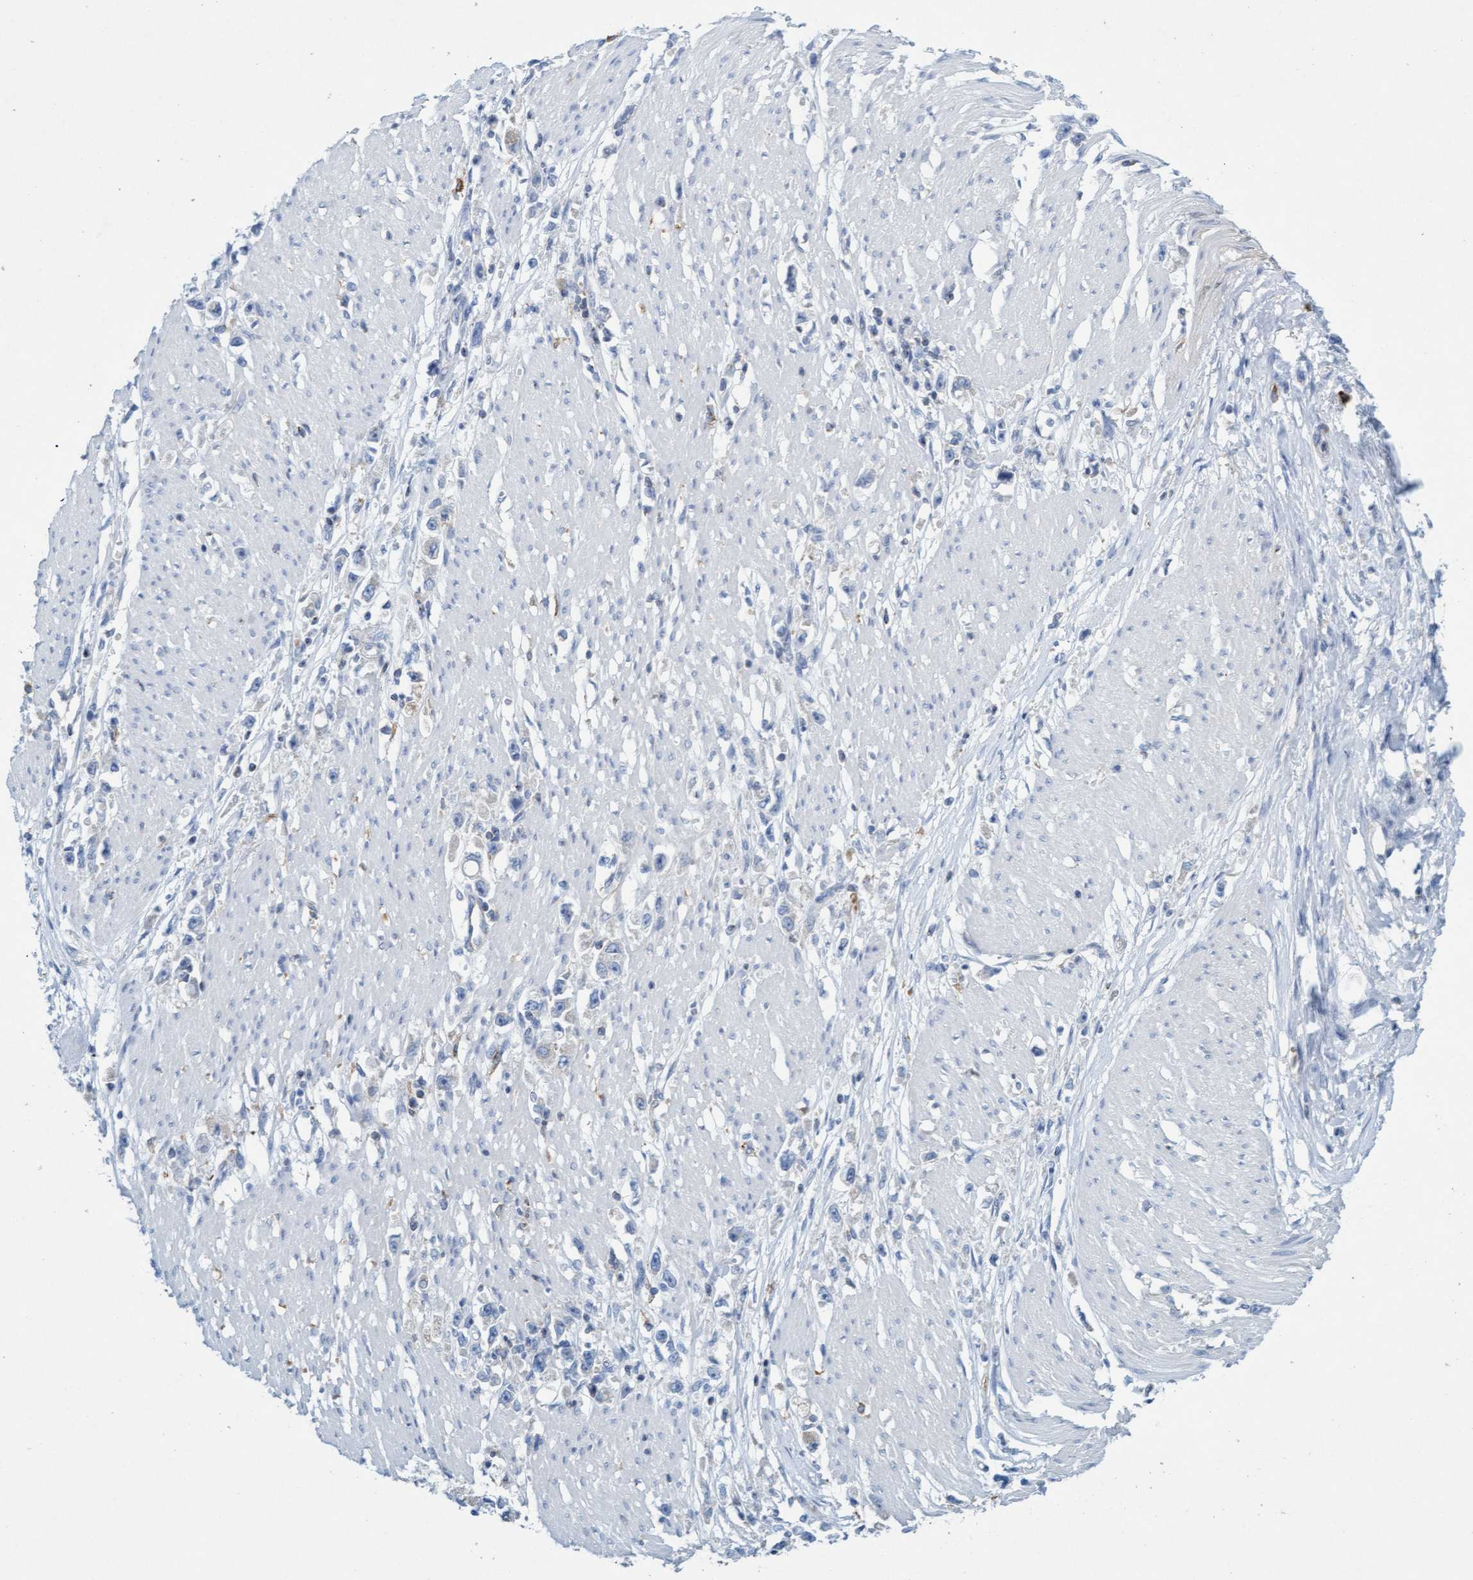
{"staining": {"intensity": "negative", "quantity": "none", "location": "none"}, "tissue": "stomach cancer", "cell_type": "Tumor cells", "image_type": "cancer", "snomed": [{"axis": "morphology", "description": "Adenocarcinoma, NOS"}, {"axis": "topography", "description": "Stomach"}], "caption": "High magnification brightfield microscopy of adenocarcinoma (stomach) stained with DAB (brown) and counterstained with hematoxylin (blue): tumor cells show no significant expression.", "gene": "SIGIRR", "patient": {"sex": "female", "age": 59}}